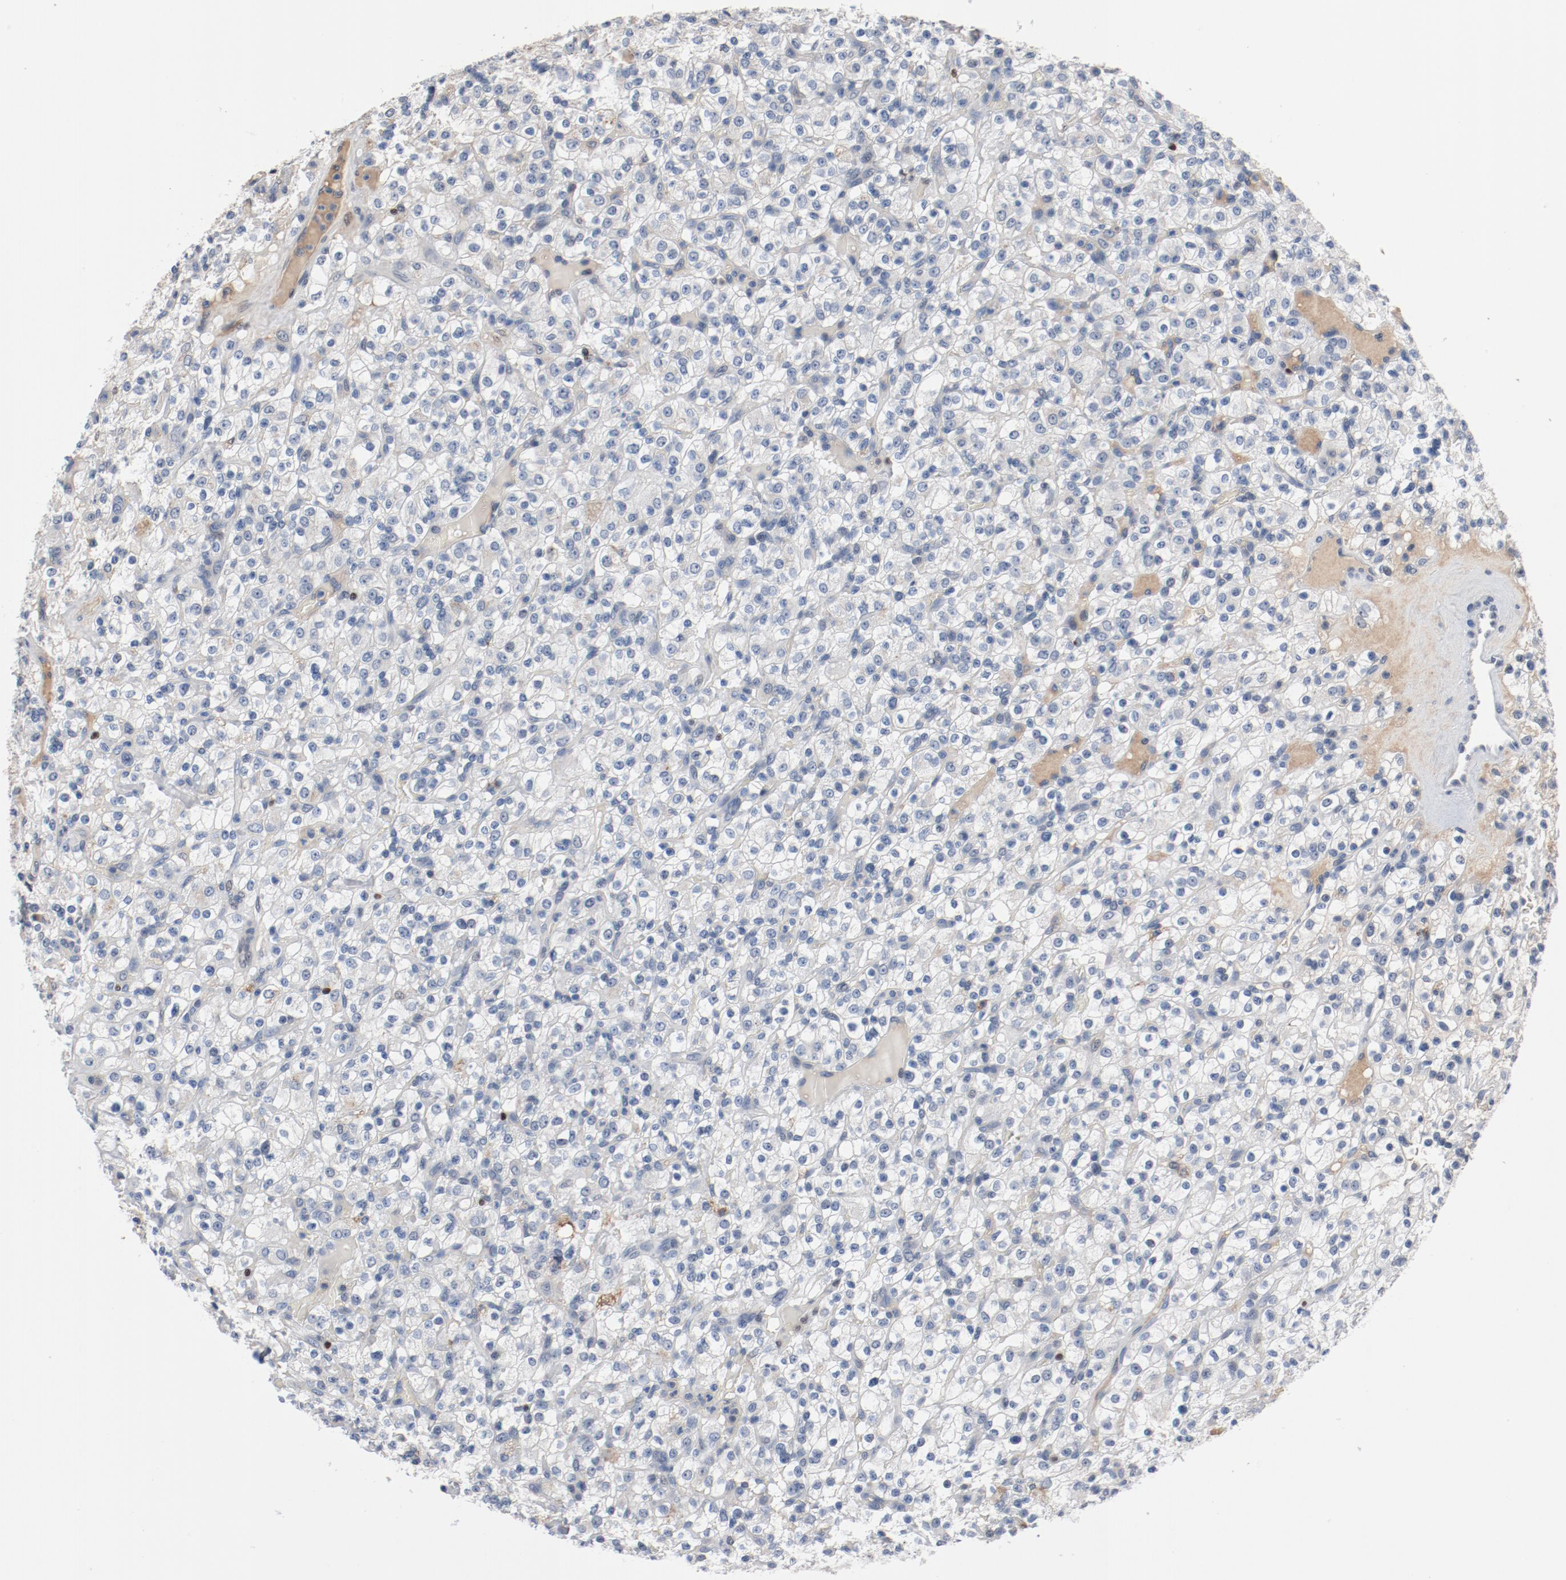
{"staining": {"intensity": "negative", "quantity": "none", "location": "none"}, "tissue": "renal cancer", "cell_type": "Tumor cells", "image_type": "cancer", "snomed": [{"axis": "morphology", "description": "Normal tissue, NOS"}, {"axis": "morphology", "description": "Adenocarcinoma, NOS"}, {"axis": "topography", "description": "Kidney"}], "caption": "DAB (3,3'-diaminobenzidine) immunohistochemical staining of human adenocarcinoma (renal) demonstrates no significant expression in tumor cells.", "gene": "FOXP1", "patient": {"sex": "female", "age": 72}}